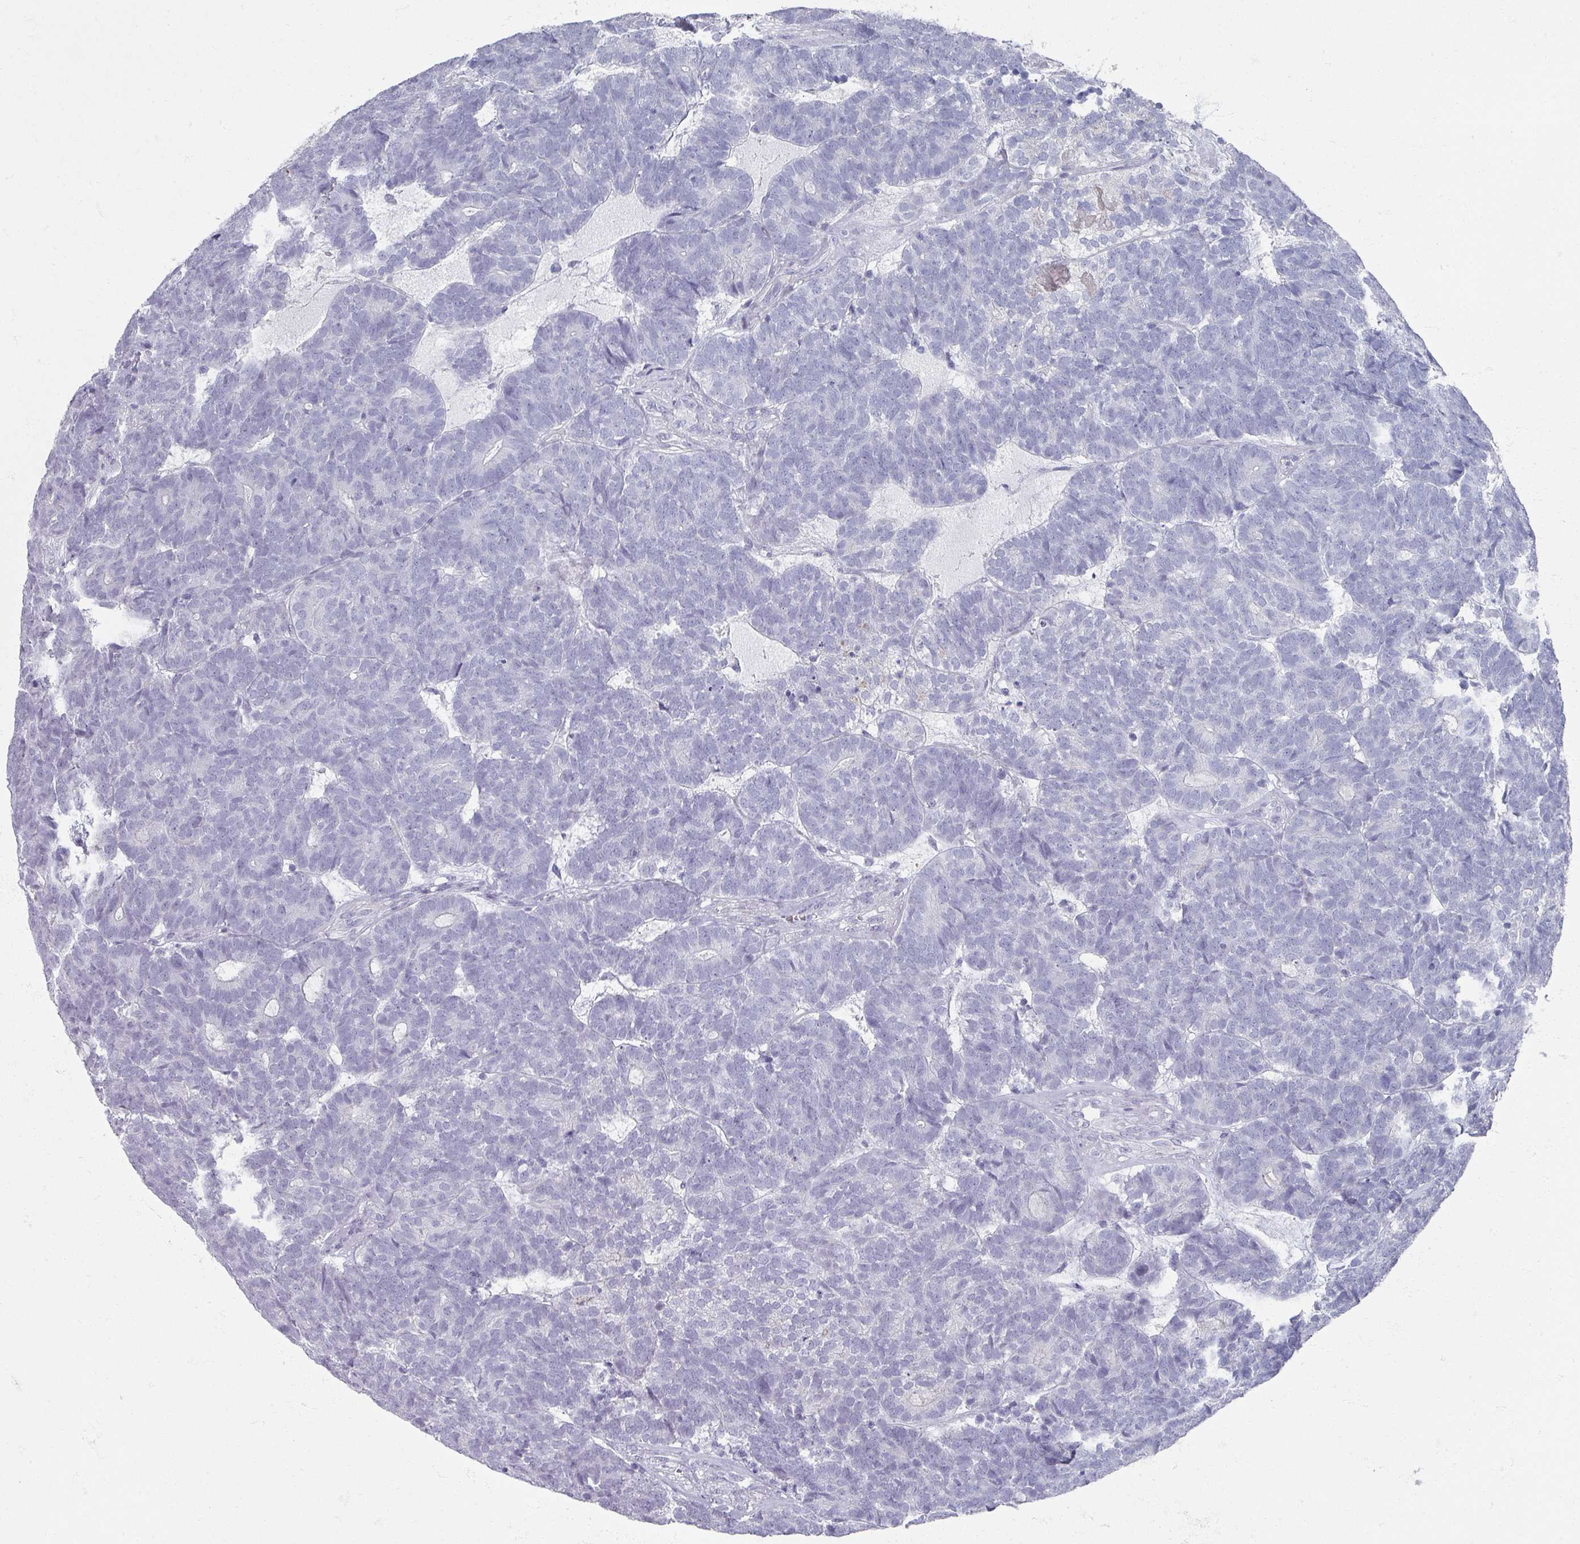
{"staining": {"intensity": "negative", "quantity": "none", "location": "none"}, "tissue": "head and neck cancer", "cell_type": "Tumor cells", "image_type": "cancer", "snomed": [{"axis": "morphology", "description": "Adenocarcinoma, NOS"}, {"axis": "topography", "description": "Head-Neck"}], "caption": "IHC photomicrograph of head and neck adenocarcinoma stained for a protein (brown), which reveals no expression in tumor cells.", "gene": "OMG", "patient": {"sex": "female", "age": 81}}